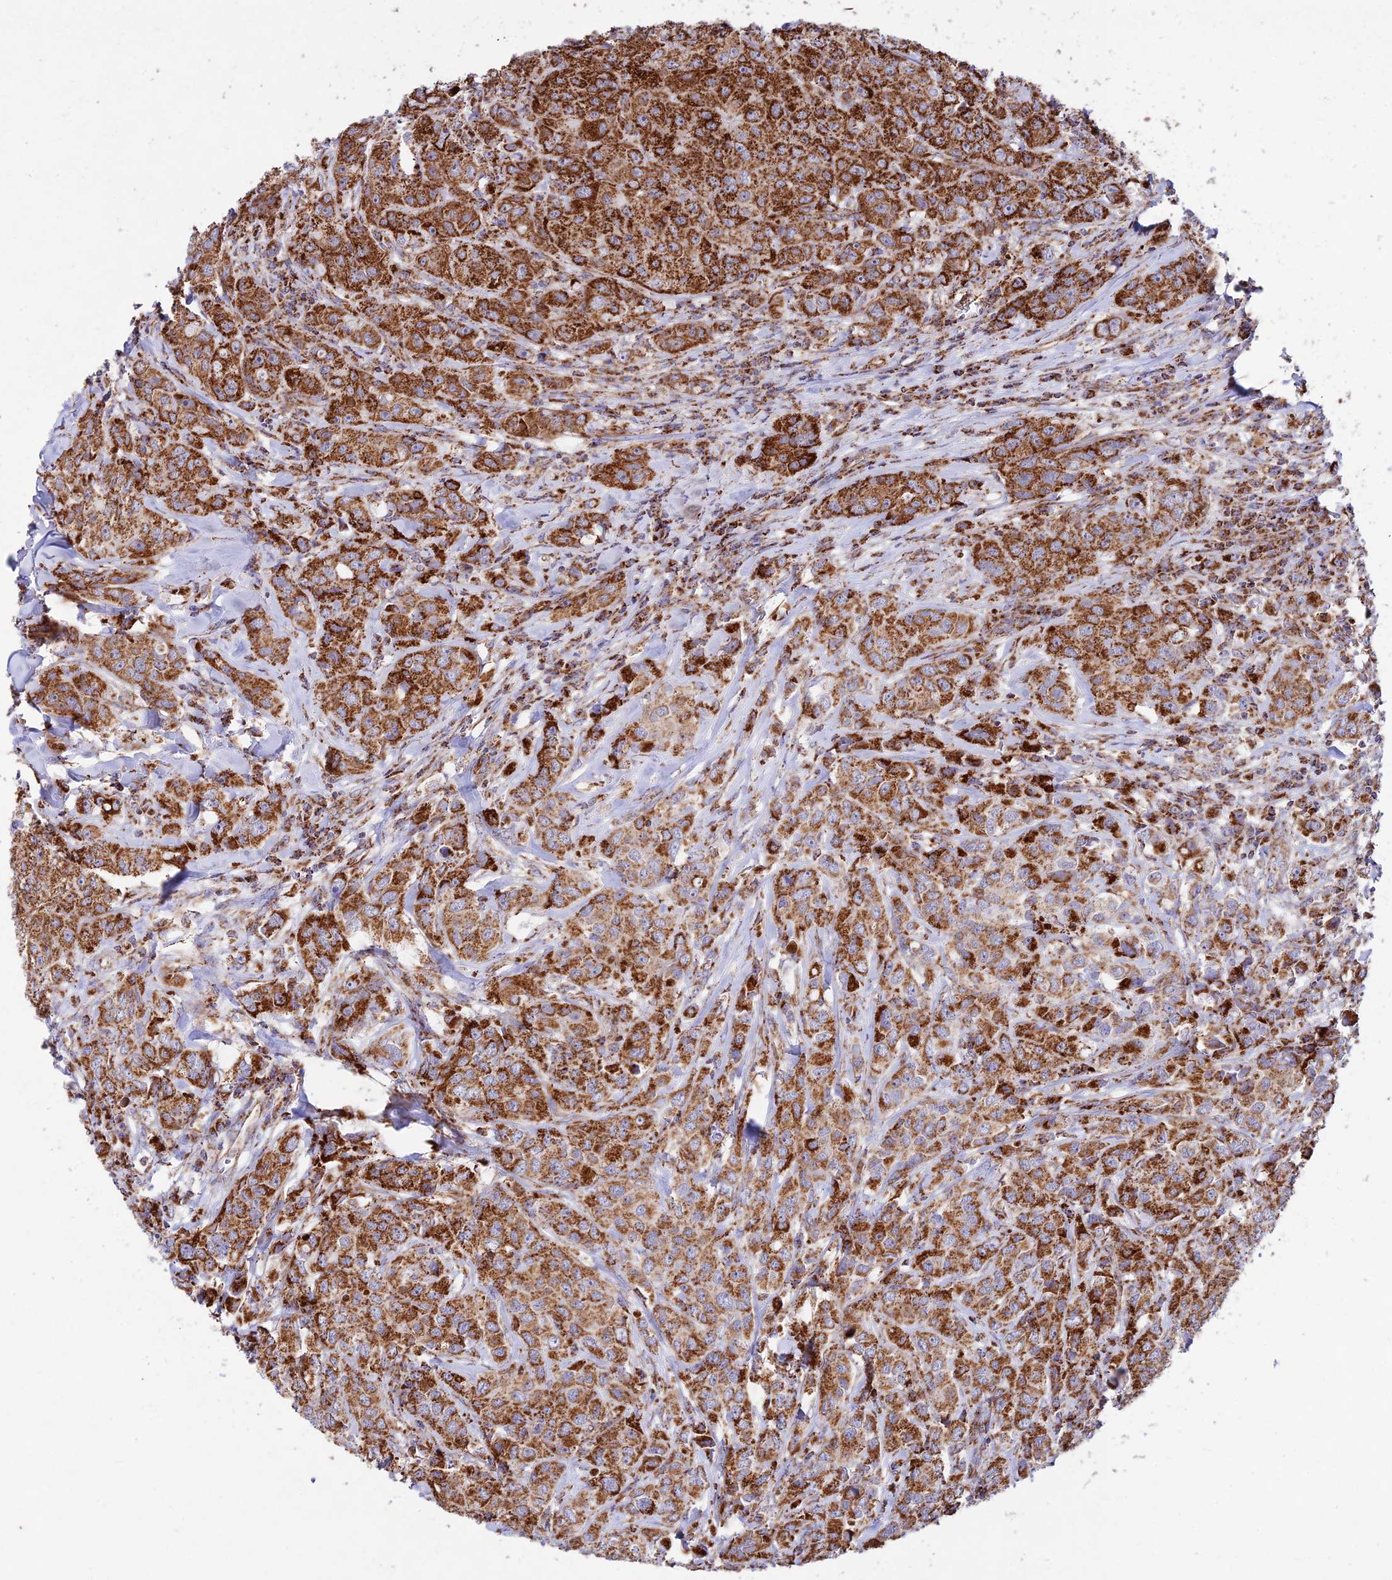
{"staining": {"intensity": "strong", "quantity": ">75%", "location": "cytoplasmic/membranous"}, "tissue": "breast cancer", "cell_type": "Tumor cells", "image_type": "cancer", "snomed": [{"axis": "morphology", "description": "Duct carcinoma"}, {"axis": "topography", "description": "Breast"}], "caption": "Immunohistochemical staining of invasive ductal carcinoma (breast) reveals strong cytoplasmic/membranous protein positivity in about >75% of tumor cells.", "gene": "KHDC3L", "patient": {"sex": "female", "age": 43}}